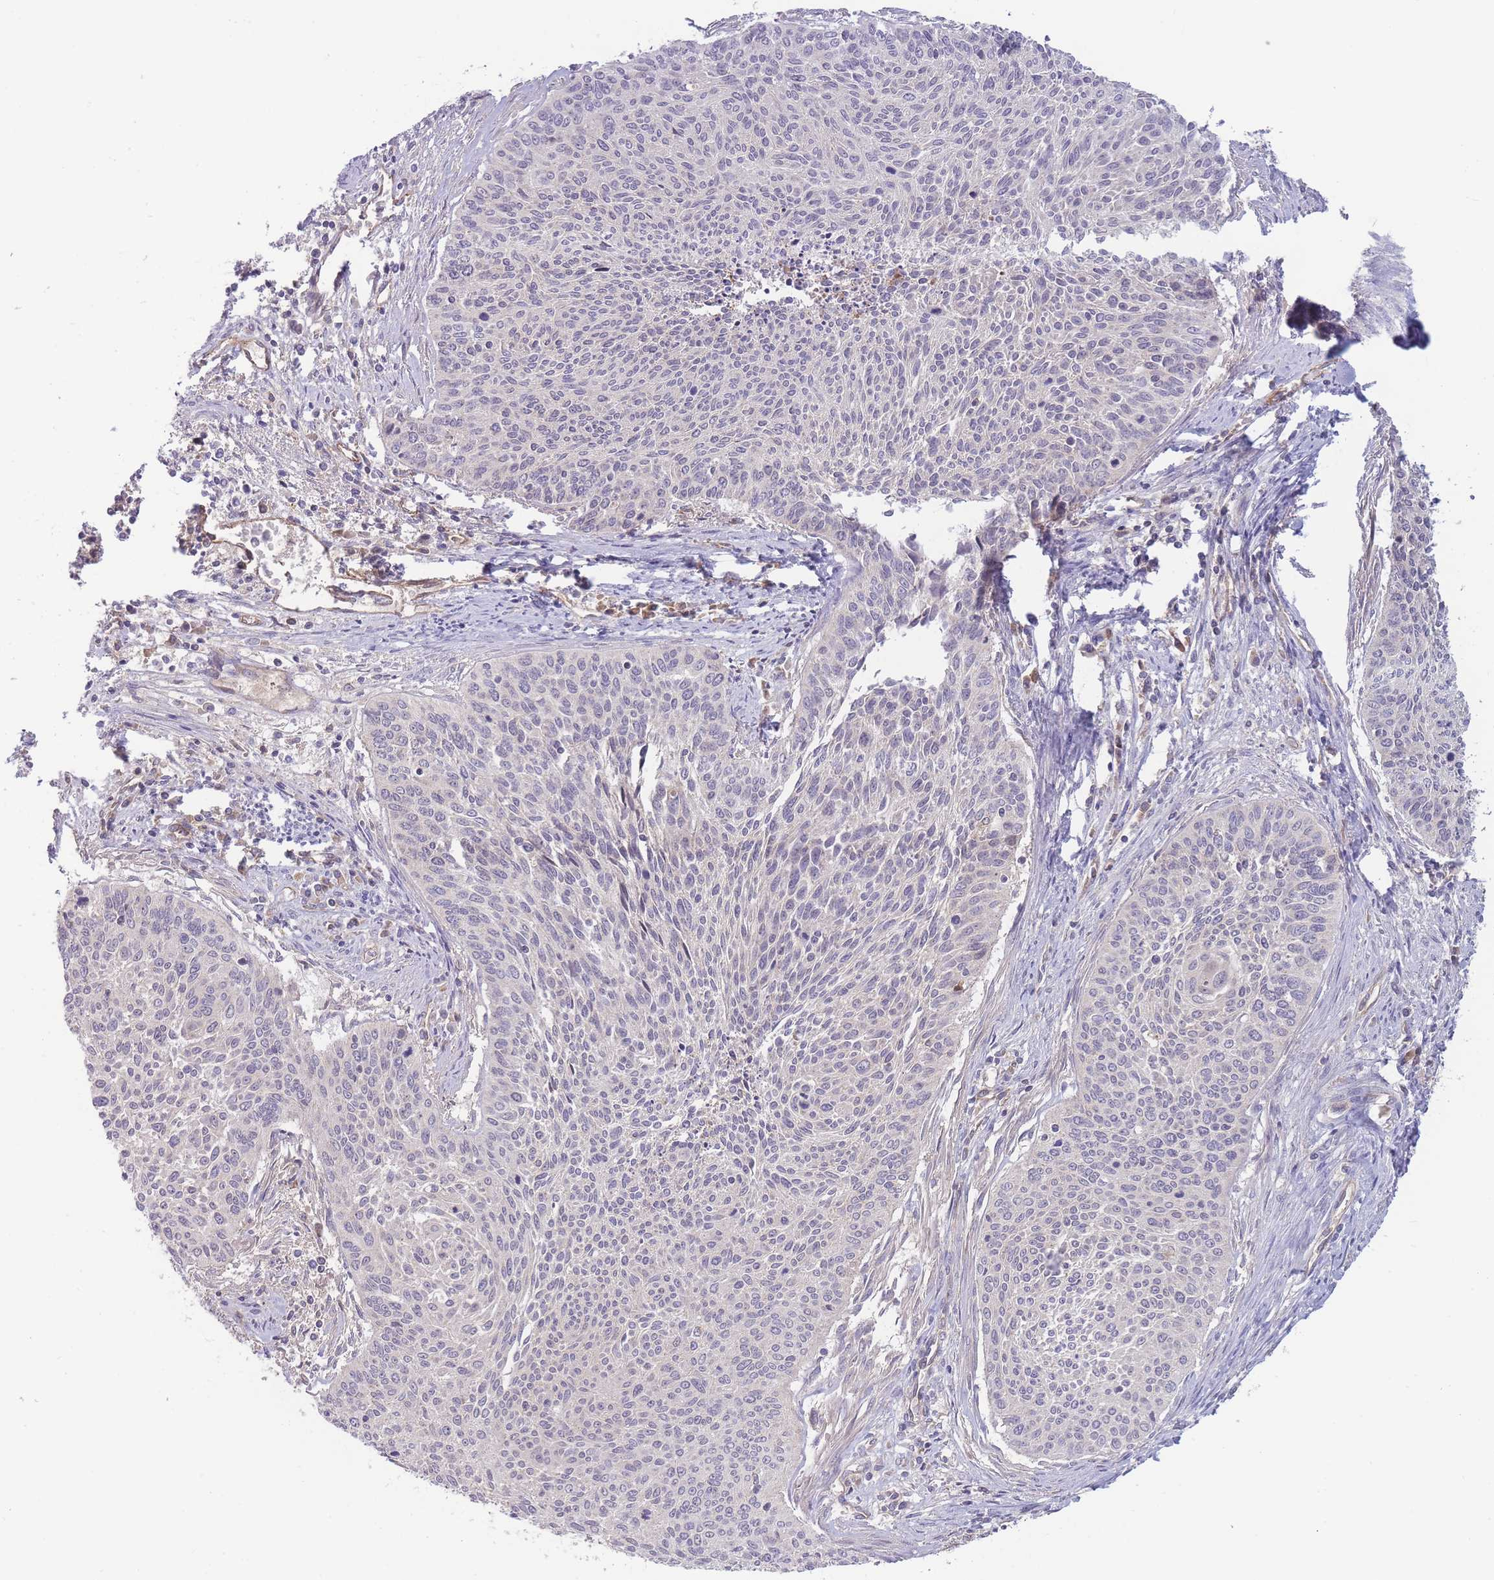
{"staining": {"intensity": "negative", "quantity": "none", "location": "none"}, "tissue": "cervical cancer", "cell_type": "Tumor cells", "image_type": "cancer", "snomed": [{"axis": "morphology", "description": "Squamous cell carcinoma, NOS"}, {"axis": "topography", "description": "Cervix"}], "caption": "Protein analysis of squamous cell carcinoma (cervical) reveals no significant expression in tumor cells.", "gene": "NDUFAF5", "patient": {"sex": "female", "age": 55}}